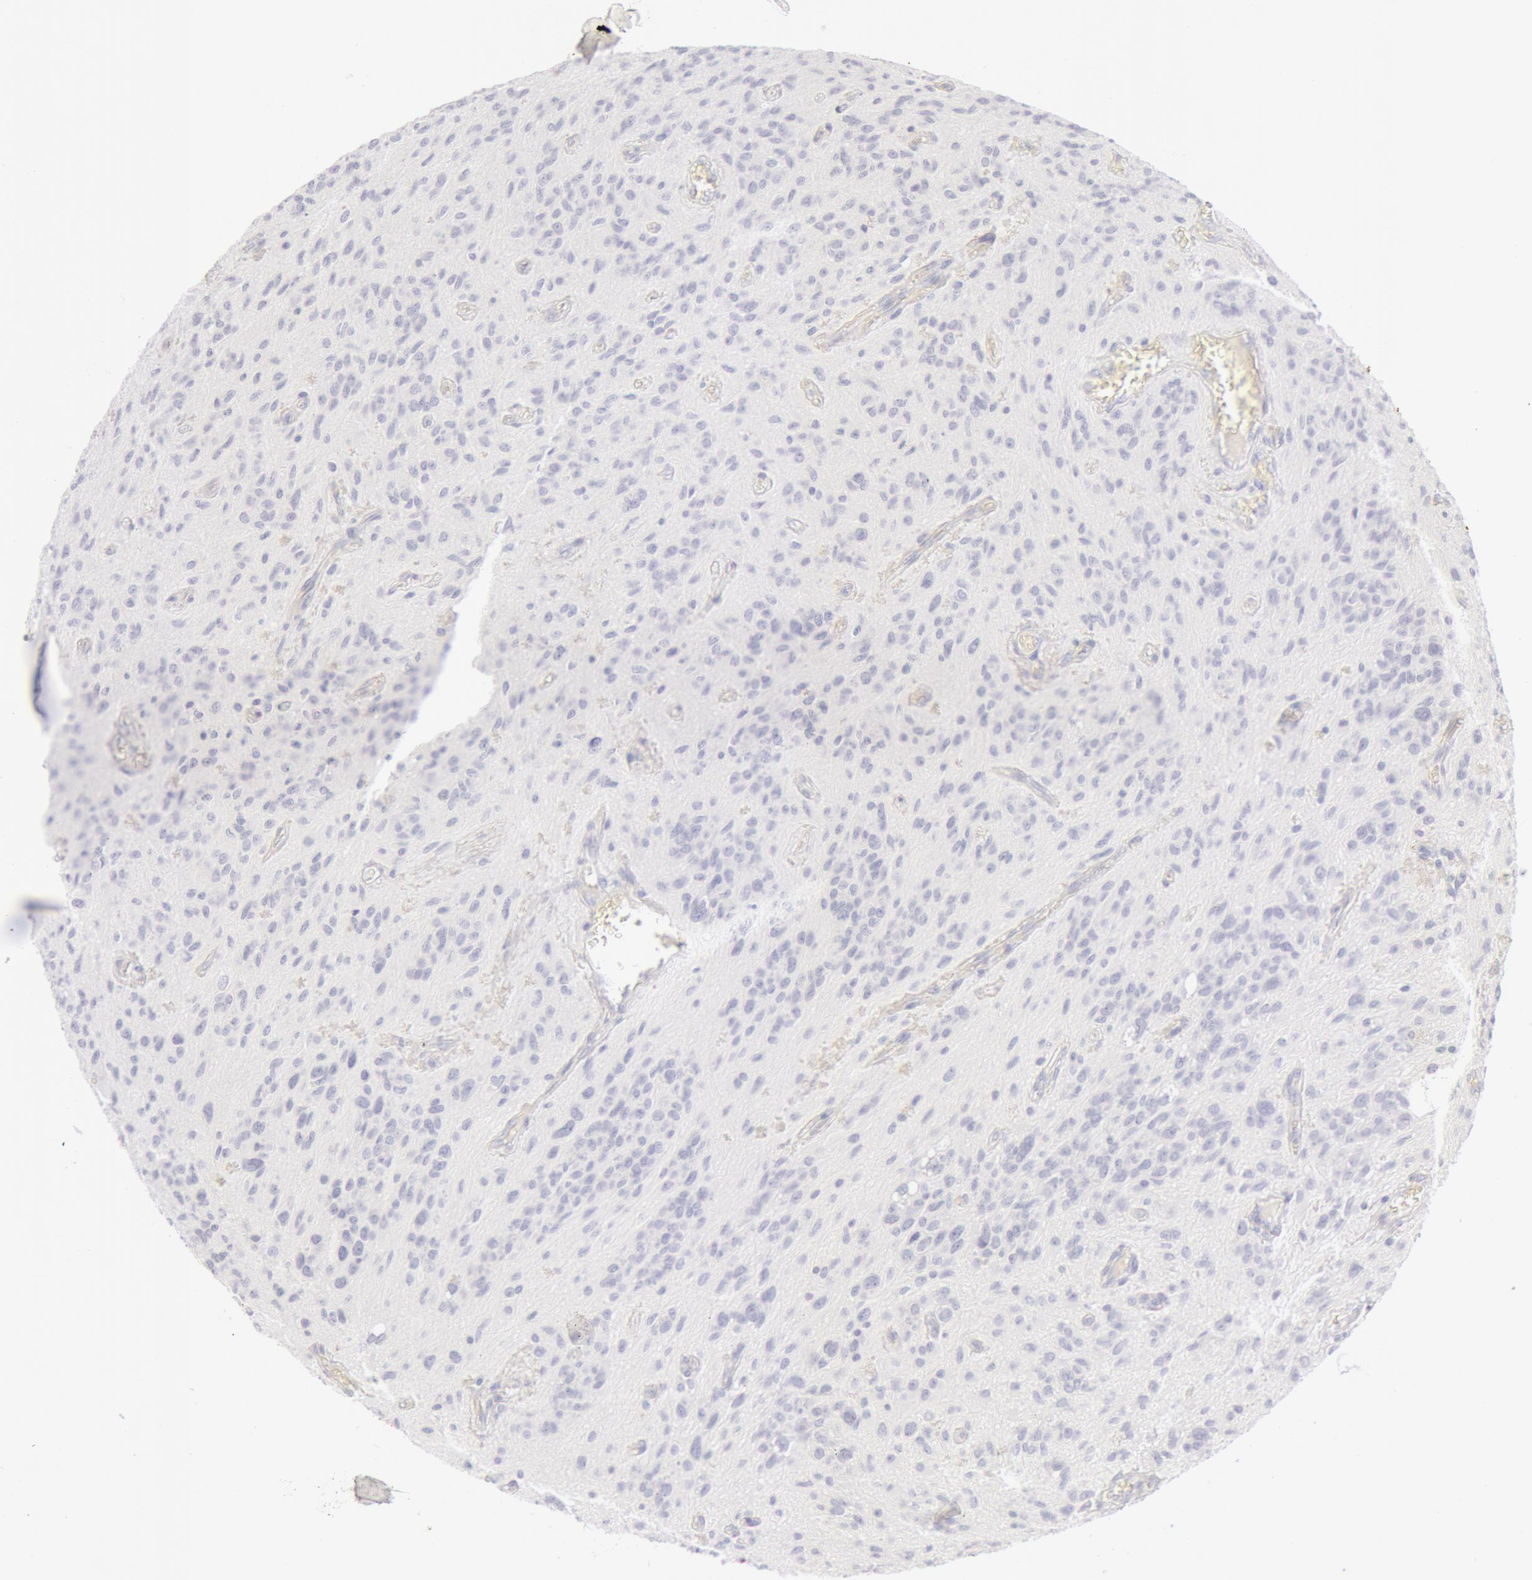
{"staining": {"intensity": "negative", "quantity": "none", "location": "none"}, "tissue": "glioma", "cell_type": "Tumor cells", "image_type": "cancer", "snomed": [{"axis": "morphology", "description": "Glioma, malignant, Low grade"}, {"axis": "topography", "description": "Brain"}], "caption": "A micrograph of glioma stained for a protein demonstrates no brown staining in tumor cells. (DAB (3,3'-diaminobenzidine) immunohistochemistry, high magnification).", "gene": "KRT8", "patient": {"sex": "female", "age": 15}}